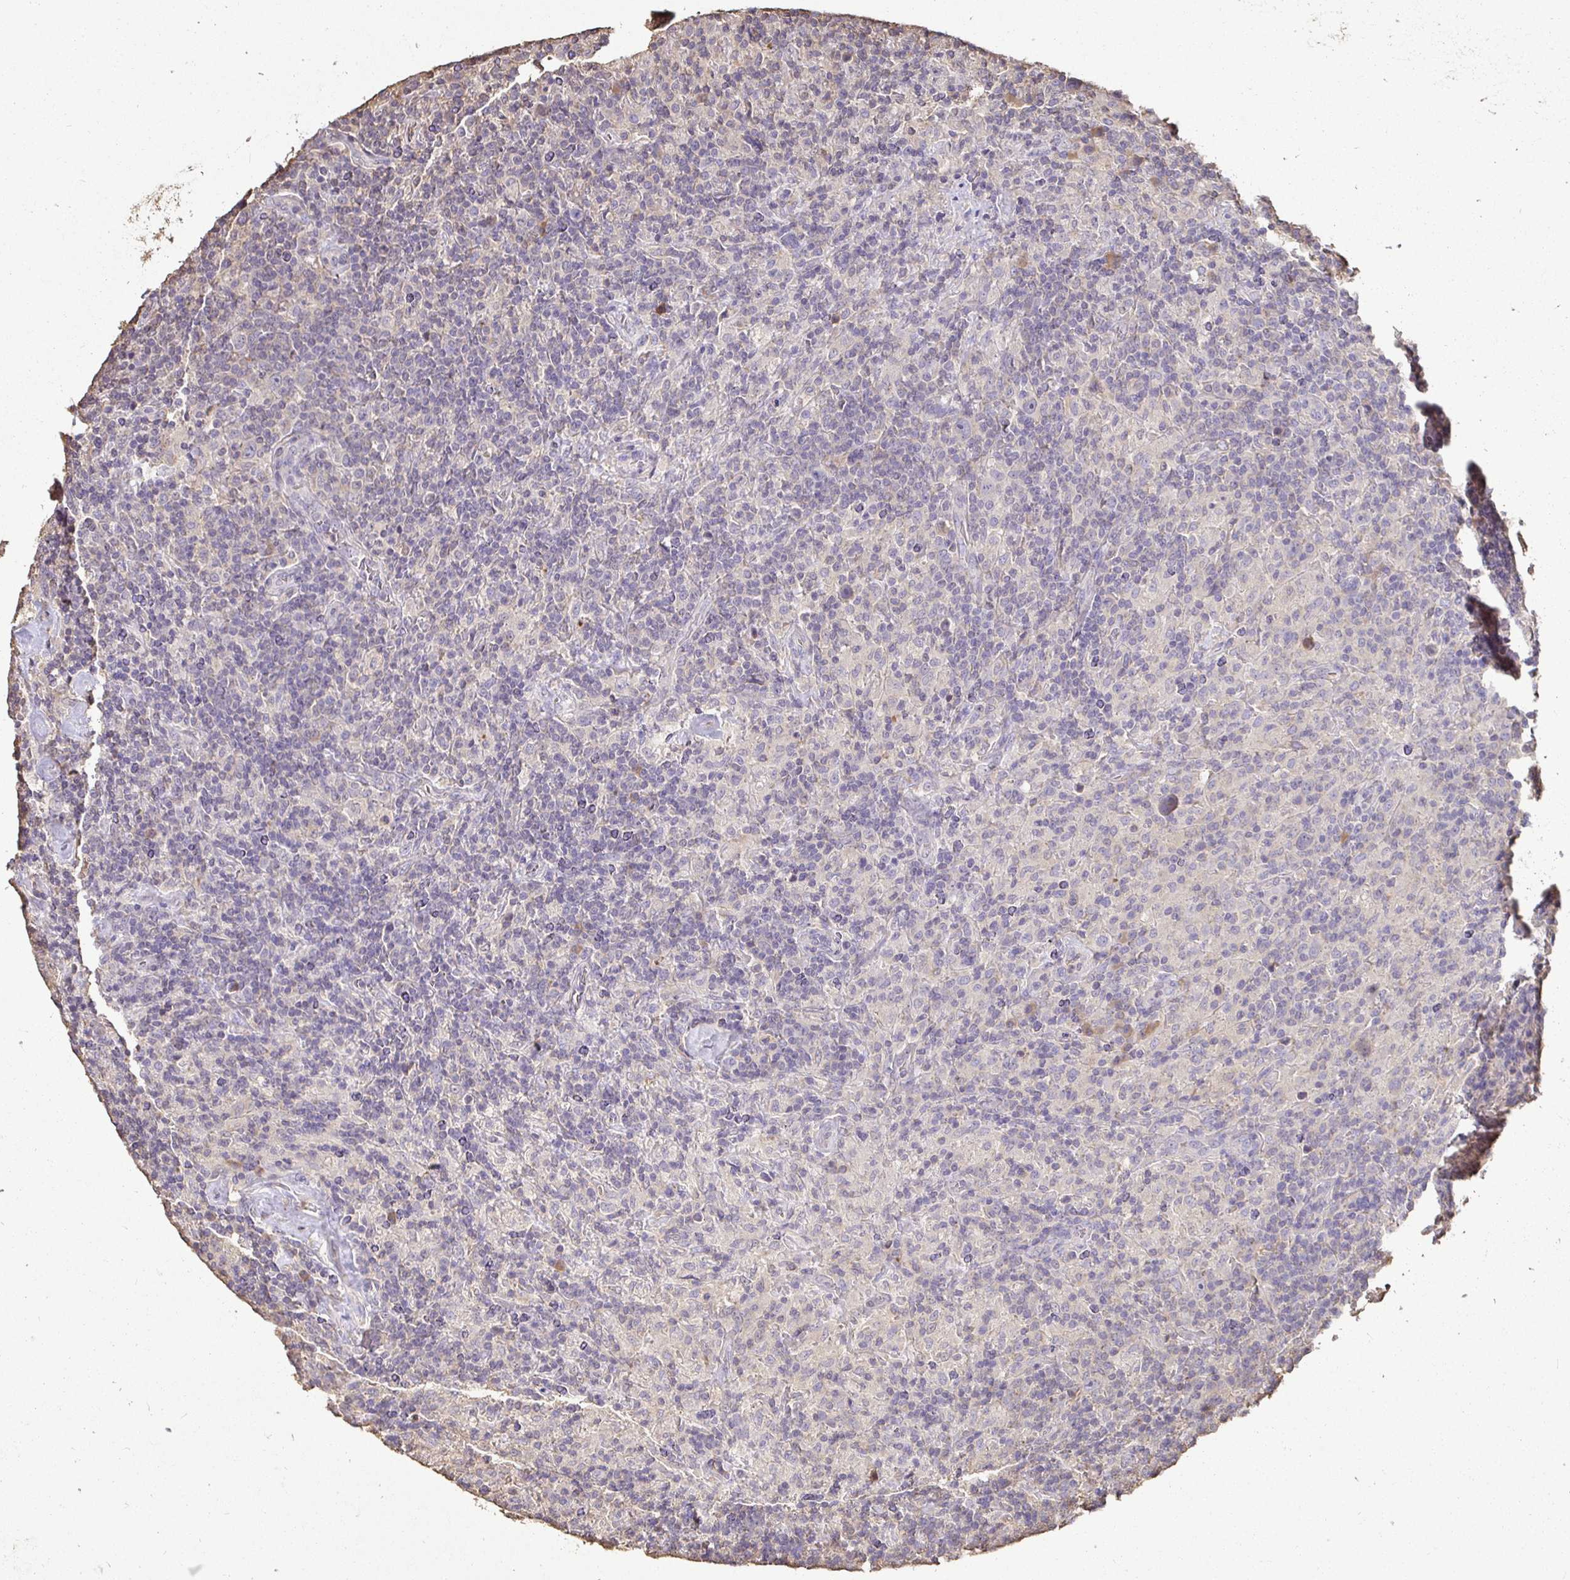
{"staining": {"intensity": "negative", "quantity": "none", "location": "none"}, "tissue": "lymphoma", "cell_type": "Tumor cells", "image_type": "cancer", "snomed": [{"axis": "morphology", "description": "Hodgkin's disease, NOS"}, {"axis": "topography", "description": "Lymph node"}], "caption": "The immunohistochemistry image has no significant expression in tumor cells of Hodgkin's disease tissue.", "gene": "MAPK8IP3", "patient": {"sex": "male", "age": 70}}